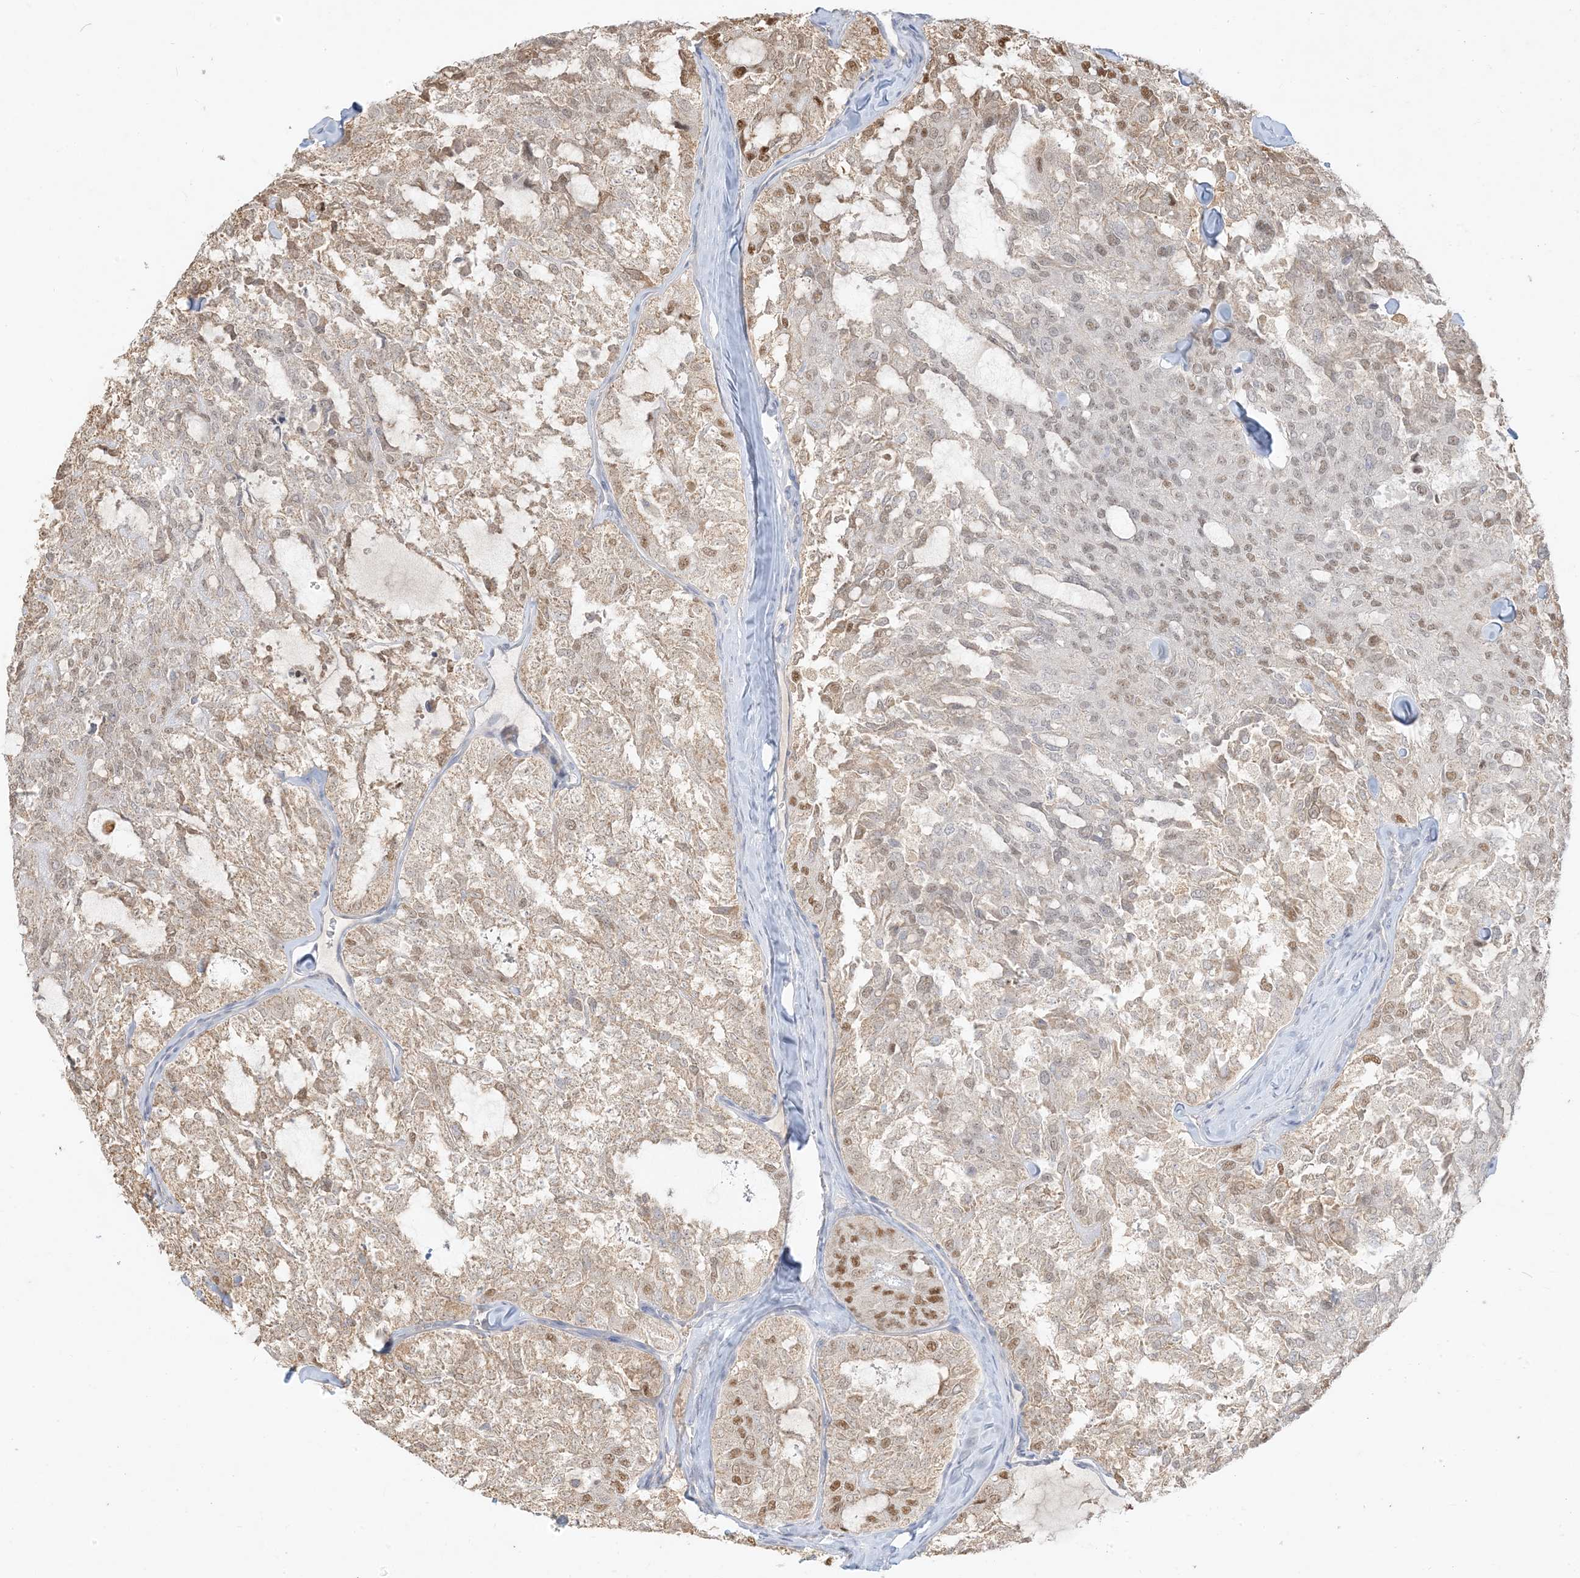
{"staining": {"intensity": "moderate", "quantity": "25%-75%", "location": "cytoplasmic/membranous,nuclear"}, "tissue": "thyroid cancer", "cell_type": "Tumor cells", "image_type": "cancer", "snomed": [{"axis": "morphology", "description": "Follicular adenoma carcinoma, NOS"}, {"axis": "topography", "description": "Thyroid gland"}], "caption": "DAB (3,3'-diaminobenzidine) immunohistochemical staining of human follicular adenoma carcinoma (thyroid) demonstrates moderate cytoplasmic/membranous and nuclear protein expression in about 25%-75% of tumor cells.", "gene": "MCOLN1", "patient": {"sex": "male", "age": 75}}